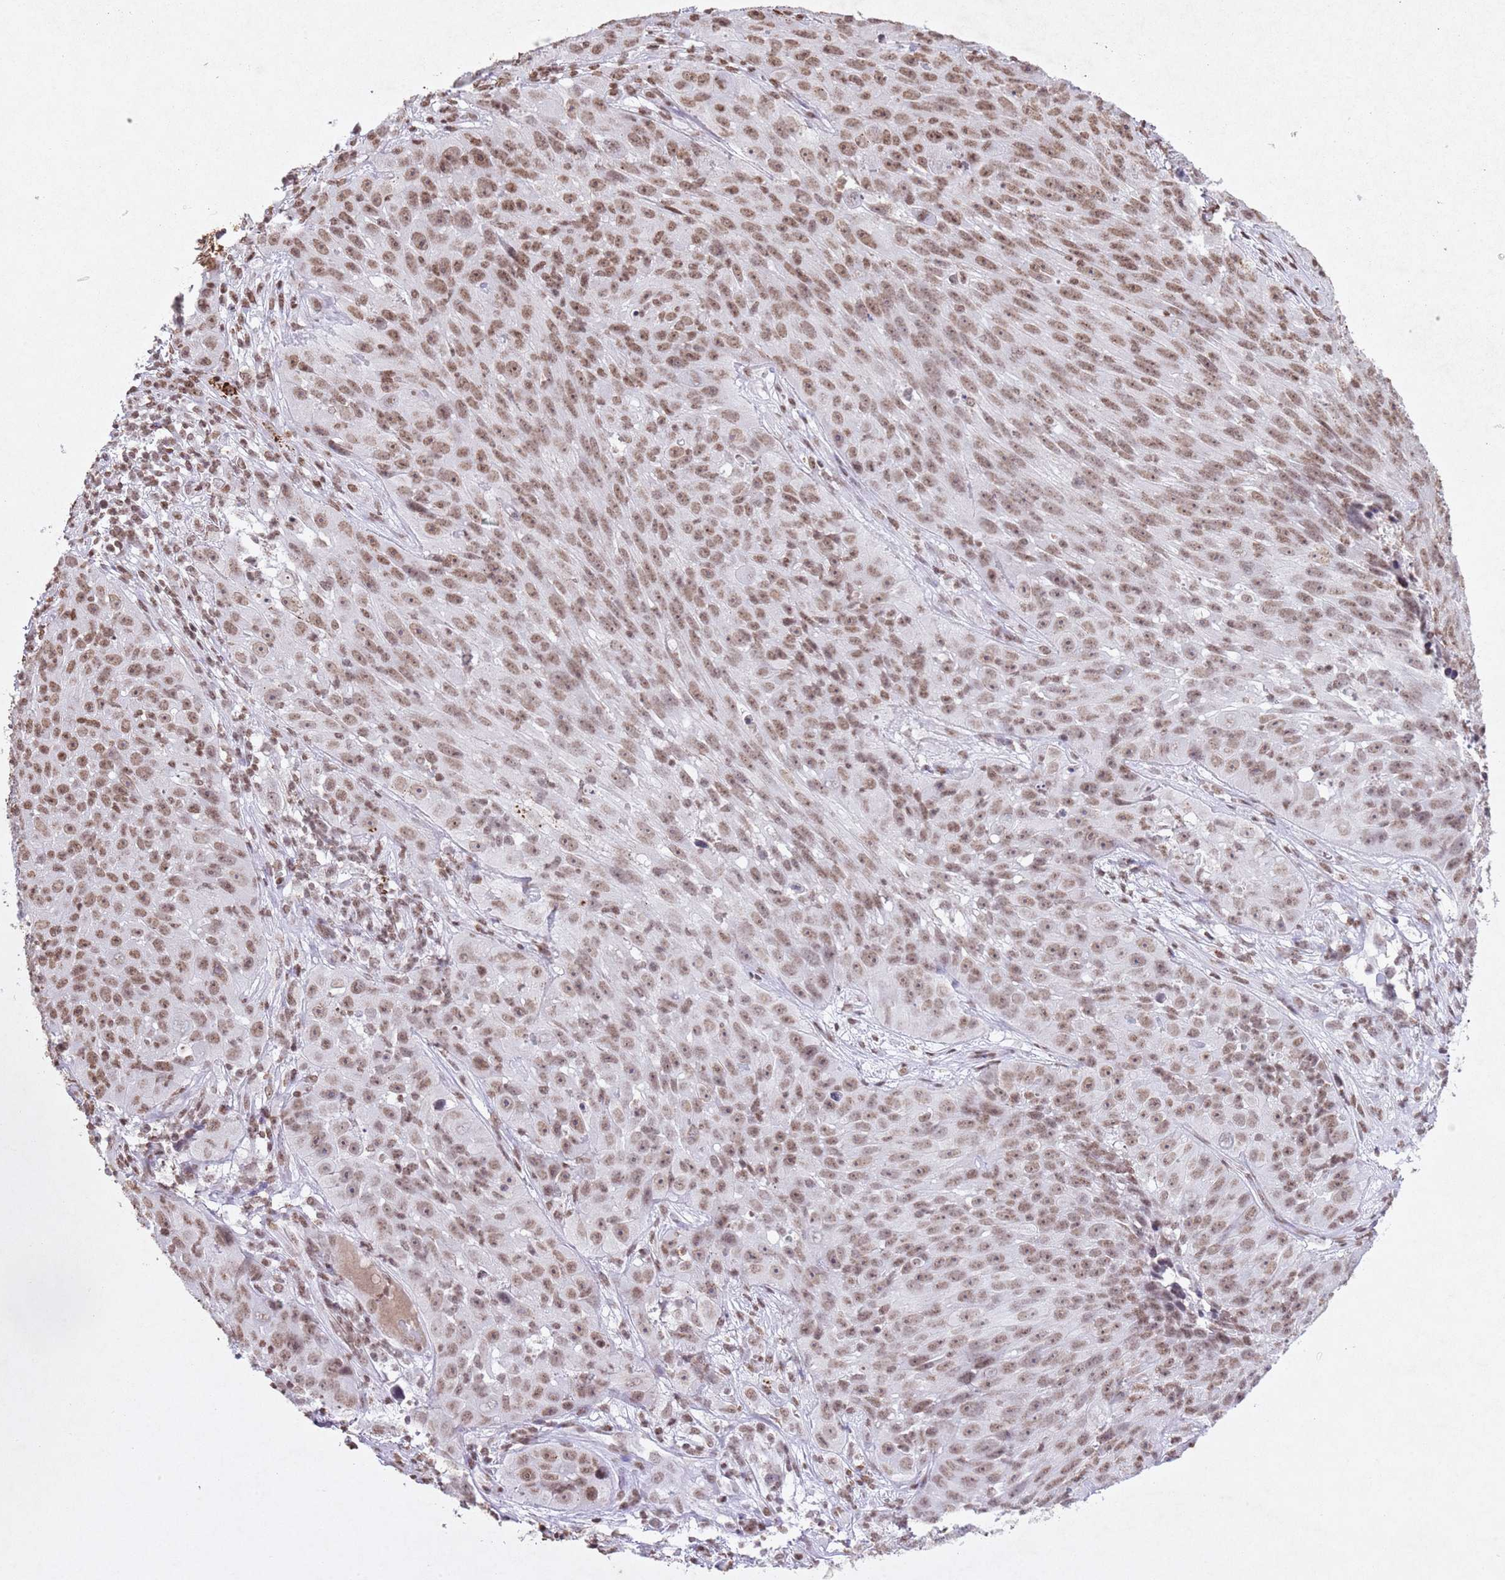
{"staining": {"intensity": "moderate", "quantity": ">75%", "location": "nuclear"}, "tissue": "skin cancer", "cell_type": "Tumor cells", "image_type": "cancer", "snomed": [{"axis": "morphology", "description": "Squamous cell carcinoma, NOS"}, {"axis": "topography", "description": "Skin"}], "caption": "Moderate nuclear staining for a protein is seen in approximately >75% of tumor cells of squamous cell carcinoma (skin) using IHC.", "gene": "BMAL1", "patient": {"sex": "female", "age": 87}}